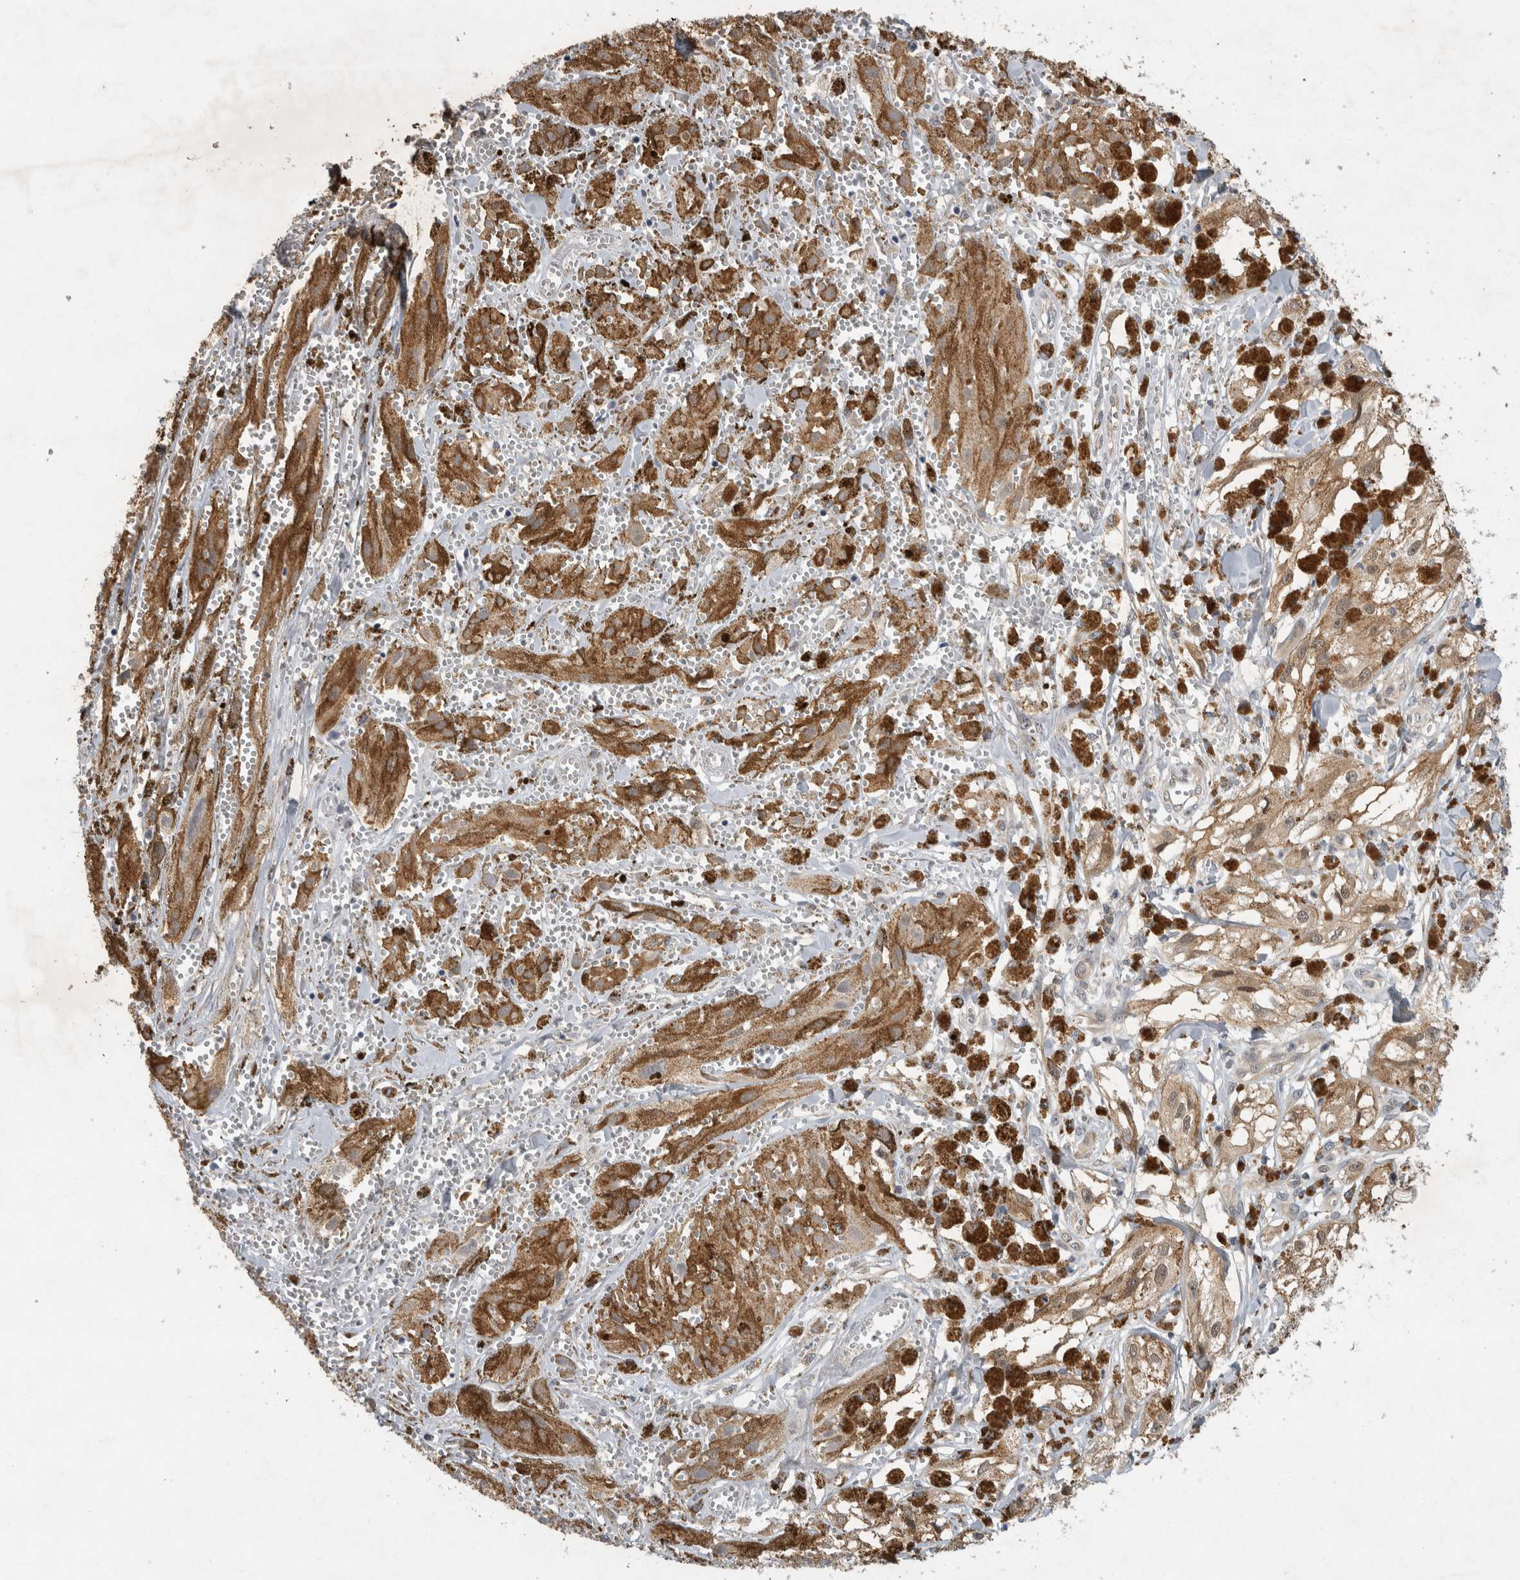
{"staining": {"intensity": "moderate", "quantity": ">75%", "location": "cytoplasmic/membranous"}, "tissue": "melanoma", "cell_type": "Tumor cells", "image_type": "cancer", "snomed": [{"axis": "morphology", "description": "Malignant melanoma, NOS"}, {"axis": "topography", "description": "Skin"}], "caption": "A medium amount of moderate cytoplasmic/membranous expression is seen in about >75% of tumor cells in malignant melanoma tissue. (DAB (3,3'-diaminobenzidine) IHC with brightfield microscopy, high magnification).", "gene": "AASDHPPT", "patient": {"sex": "male", "age": 88}}